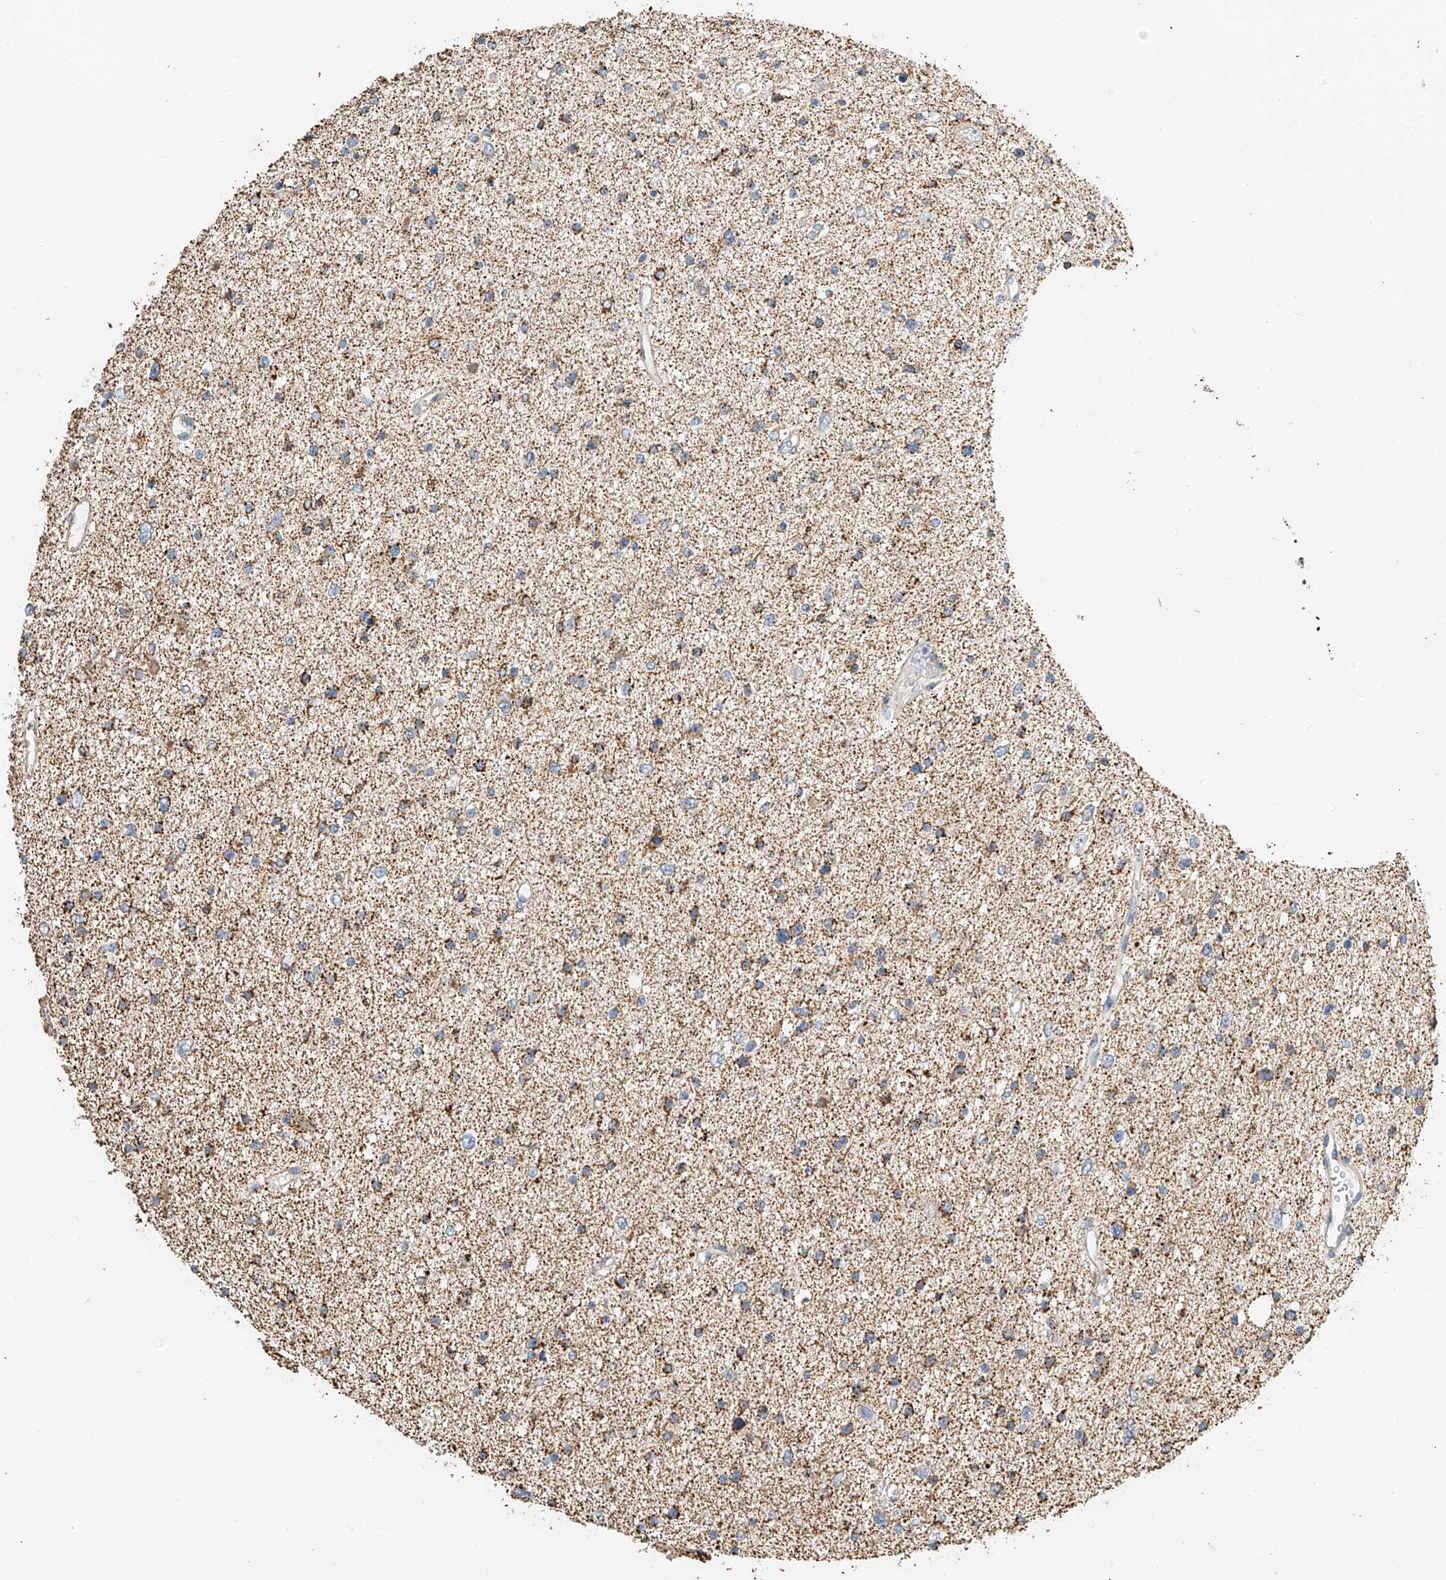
{"staining": {"intensity": "moderate", "quantity": ">75%", "location": "cytoplasmic/membranous"}, "tissue": "glioma", "cell_type": "Tumor cells", "image_type": "cancer", "snomed": [{"axis": "morphology", "description": "Glioma, malignant, Low grade"}, {"axis": "topography", "description": "Brain"}], "caption": "This histopathology image exhibits immunohistochemistry (IHC) staining of malignant glioma (low-grade), with medium moderate cytoplasmic/membranous positivity in about >75% of tumor cells.", "gene": "YIPF7", "patient": {"sex": "female", "age": 37}}